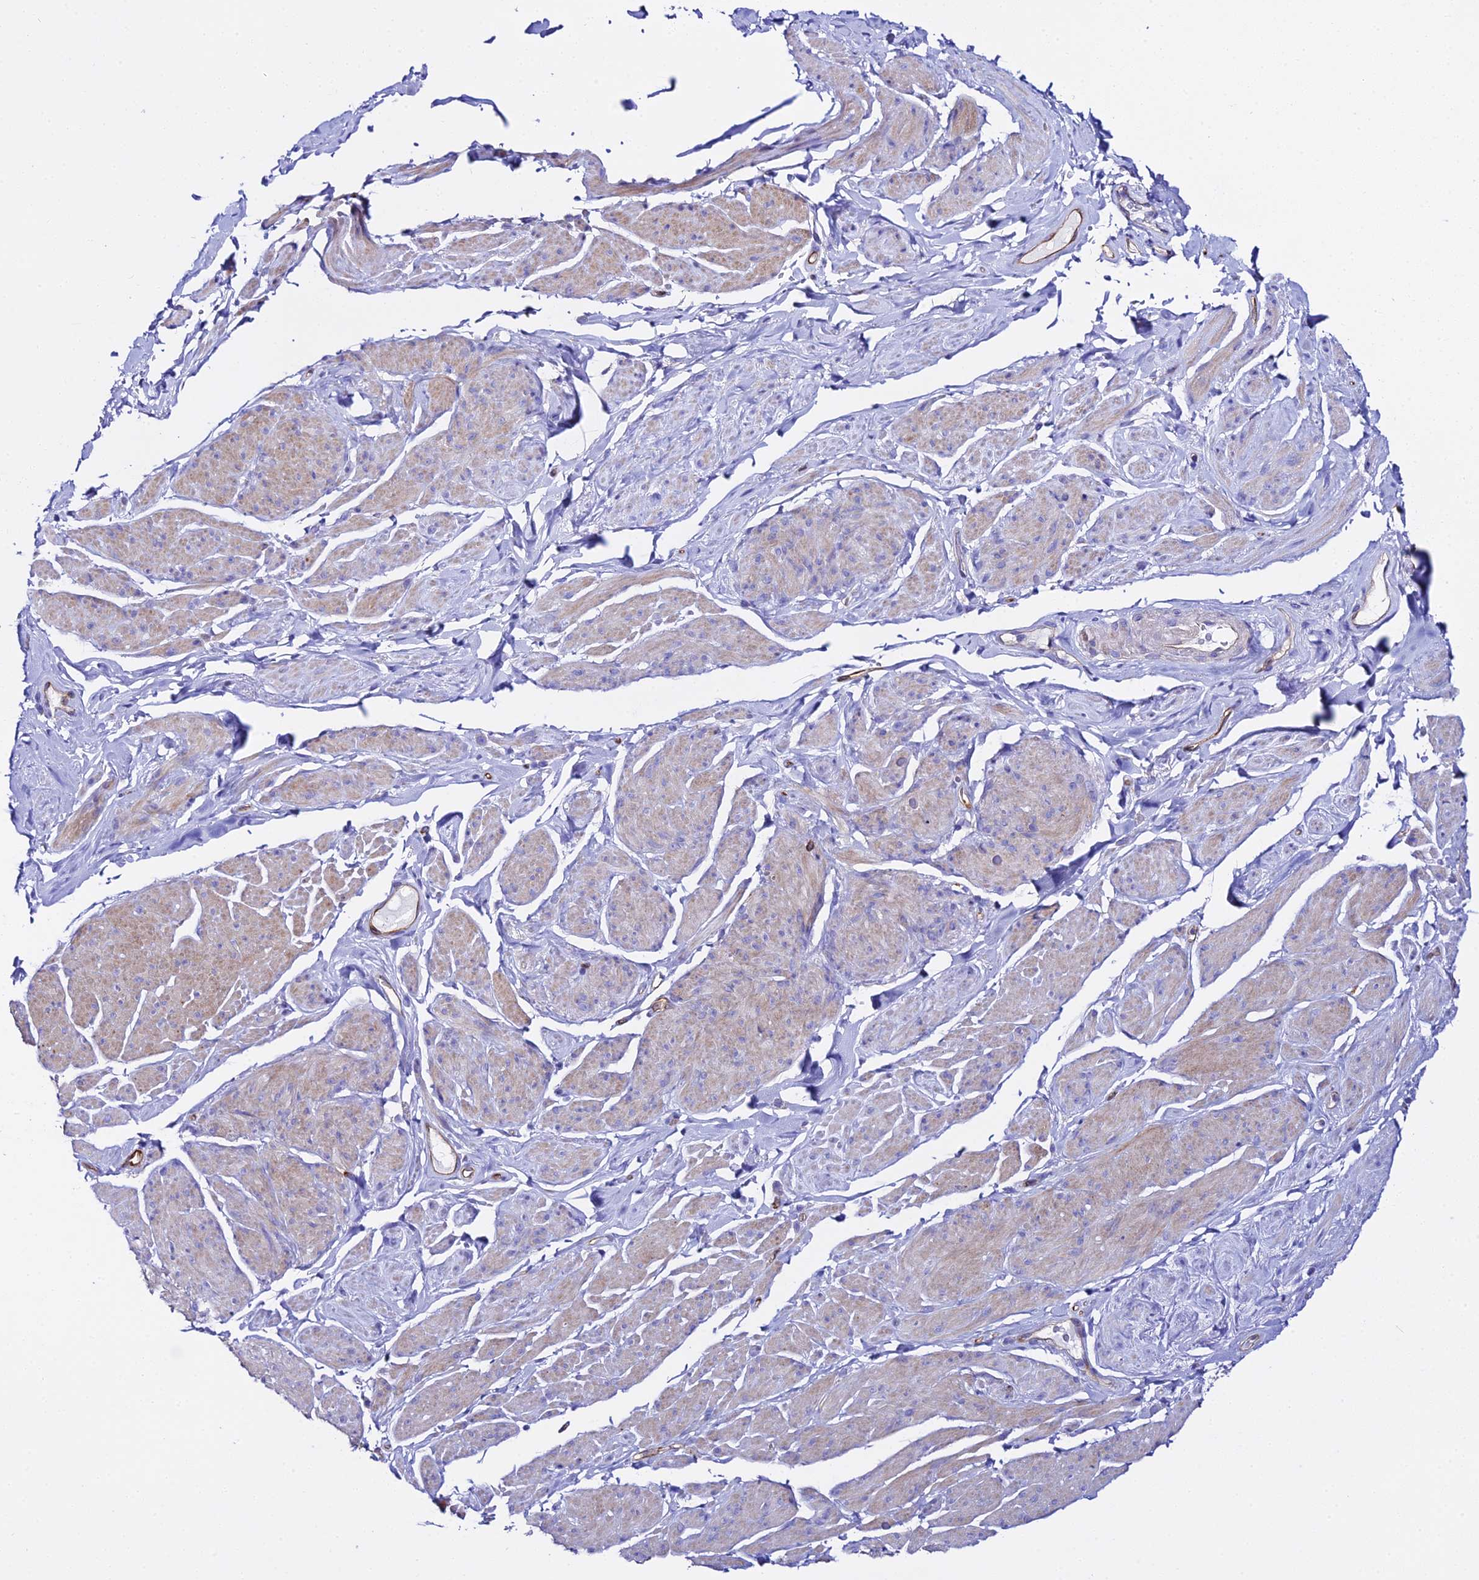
{"staining": {"intensity": "weak", "quantity": "25%-75%", "location": "cytoplasmic/membranous"}, "tissue": "smooth muscle", "cell_type": "Smooth muscle cells", "image_type": "normal", "snomed": [{"axis": "morphology", "description": "Normal tissue, NOS"}, {"axis": "topography", "description": "Smooth muscle"}, {"axis": "topography", "description": "Peripheral nerve tissue"}], "caption": "Immunohistochemistry (IHC) (DAB) staining of unremarkable human smooth muscle reveals weak cytoplasmic/membranous protein positivity in approximately 25%-75% of smooth muscle cells. Nuclei are stained in blue.", "gene": "CFAP45", "patient": {"sex": "male", "age": 69}}